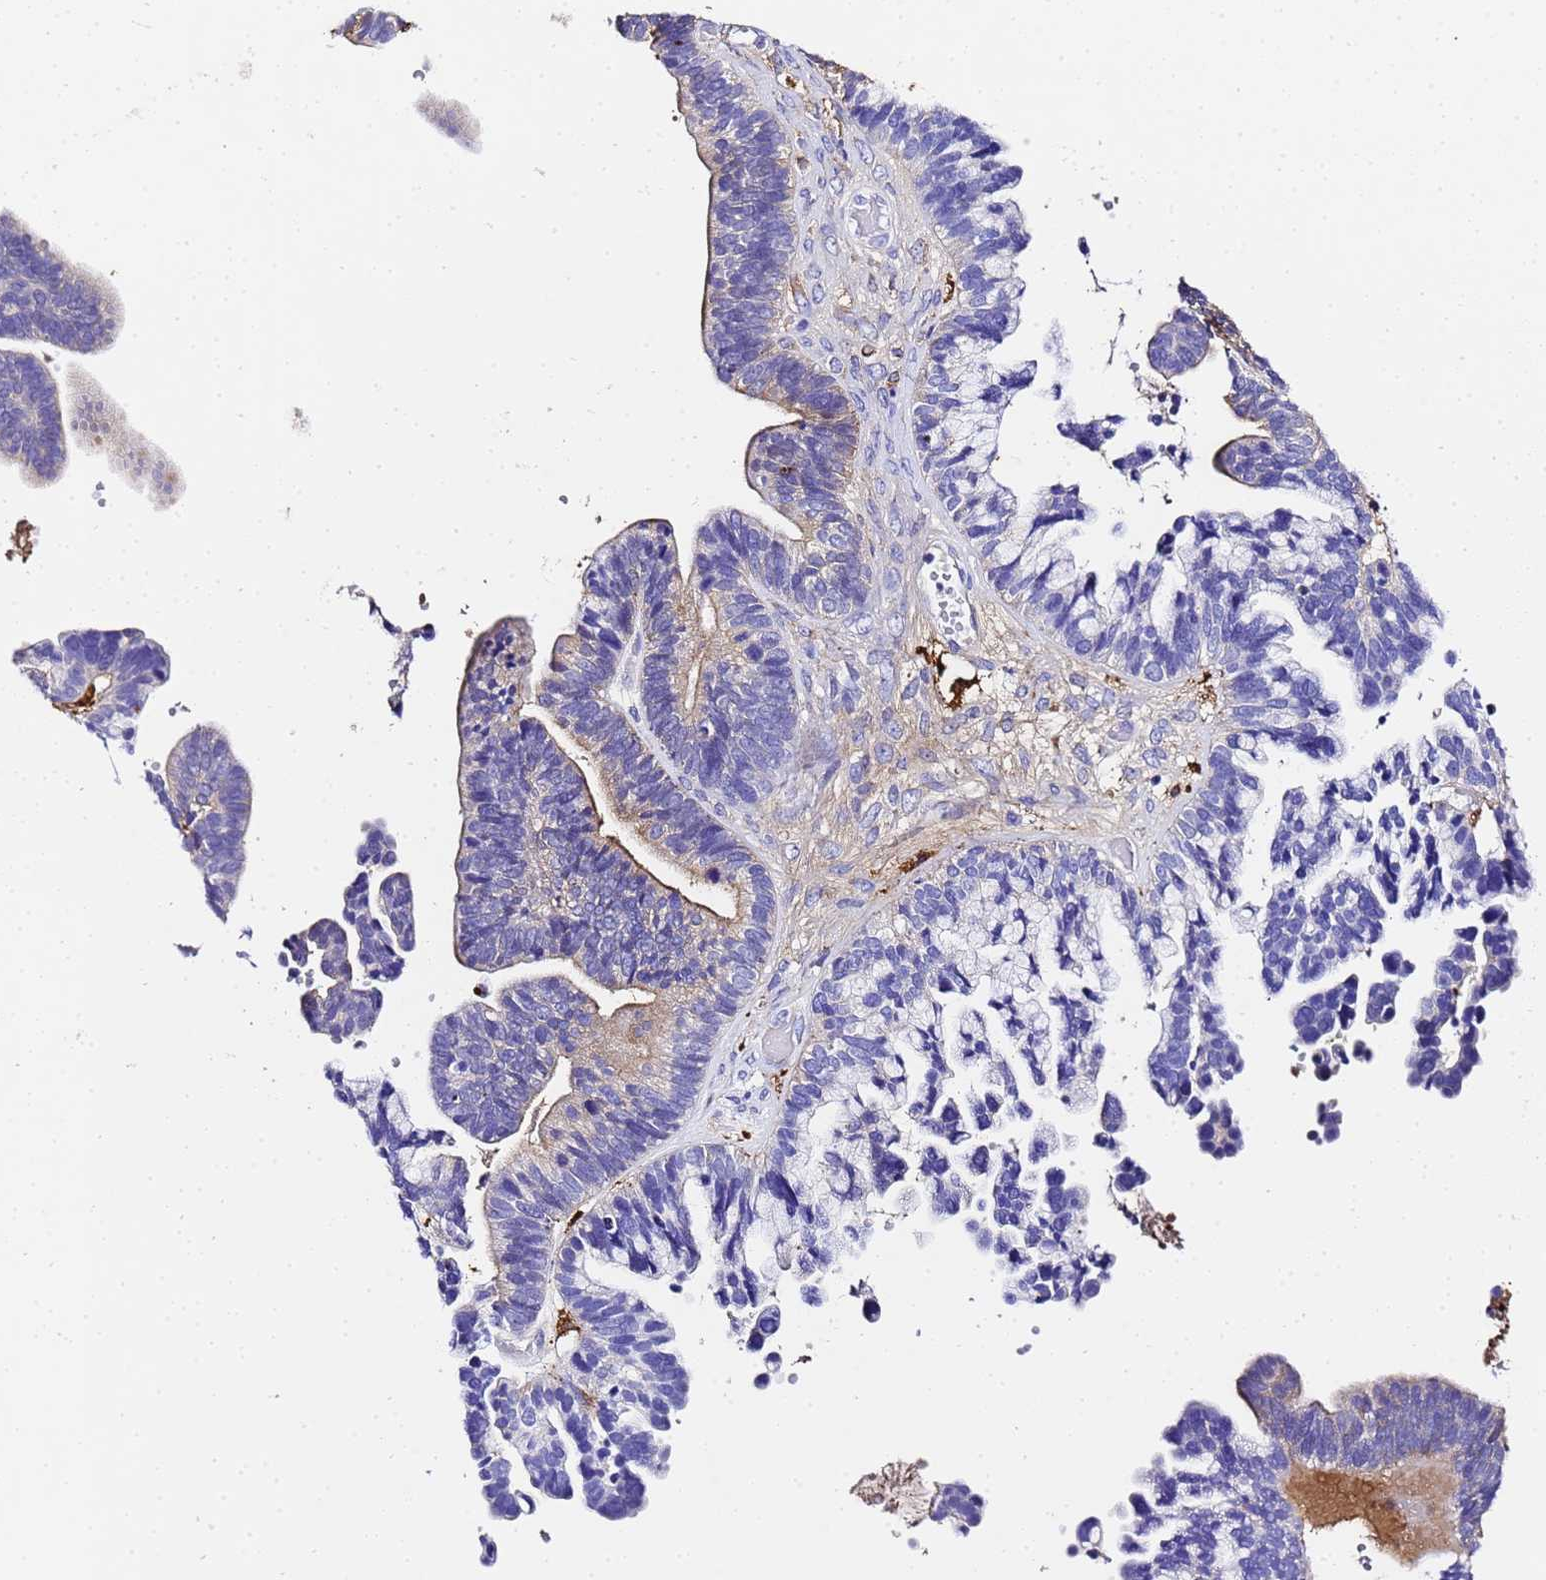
{"staining": {"intensity": "weak", "quantity": "<25%", "location": "cytoplasmic/membranous"}, "tissue": "ovarian cancer", "cell_type": "Tumor cells", "image_type": "cancer", "snomed": [{"axis": "morphology", "description": "Cystadenocarcinoma, serous, NOS"}, {"axis": "topography", "description": "Ovary"}], "caption": "Ovarian cancer was stained to show a protein in brown. There is no significant expression in tumor cells.", "gene": "FTL", "patient": {"sex": "female", "age": 56}}